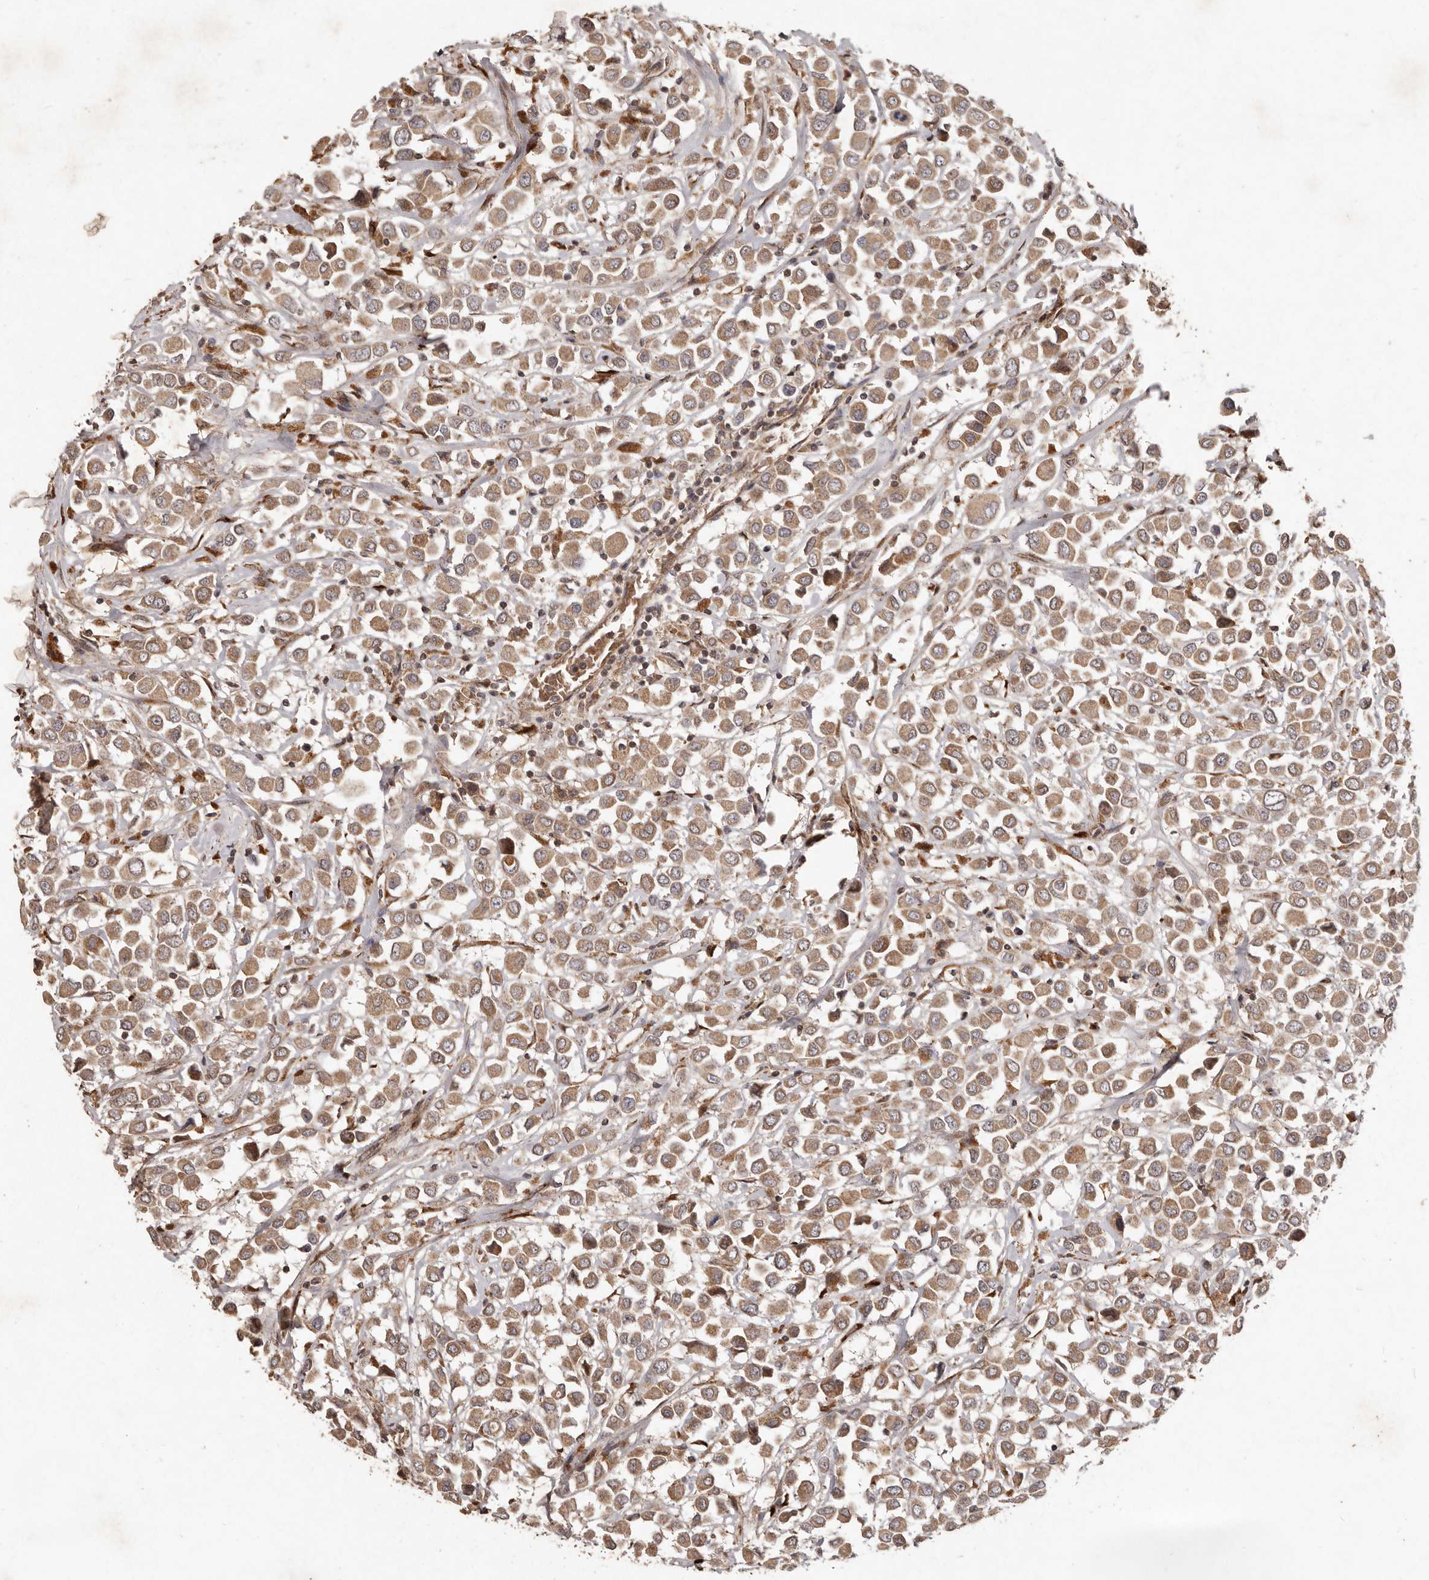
{"staining": {"intensity": "moderate", "quantity": ">75%", "location": "cytoplasmic/membranous"}, "tissue": "breast cancer", "cell_type": "Tumor cells", "image_type": "cancer", "snomed": [{"axis": "morphology", "description": "Duct carcinoma"}, {"axis": "topography", "description": "Breast"}], "caption": "The image exhibits a brown stain indicating the presence of a protein in the cytoplasmic/membranous of tumor cells in breast invasive ductal carcinoma.", "gene": "PLOD2", "patient": {"sex": "female", "age": 61}}